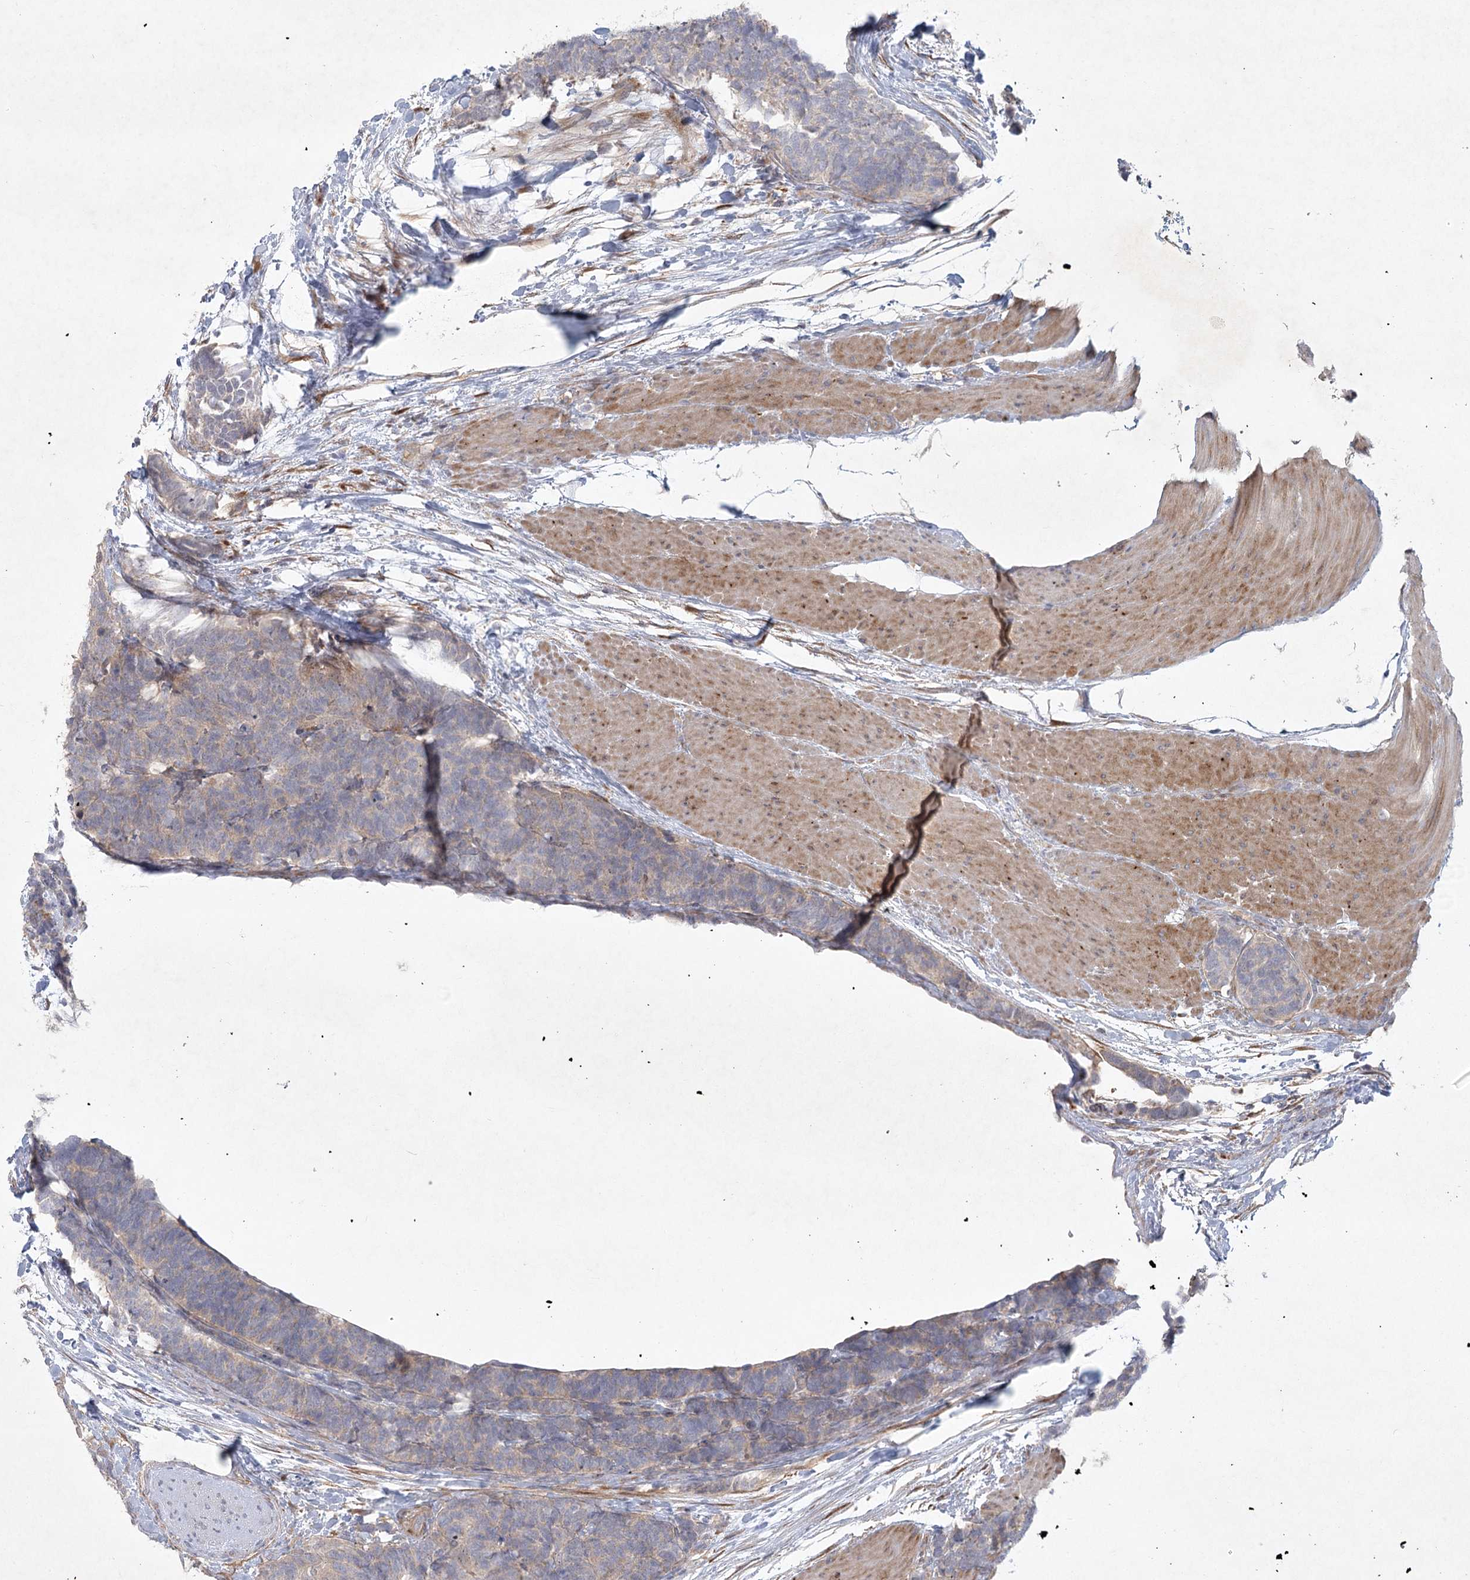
{"staining": {"intensity": "weak", "quantity": "<25%", "location": "cytoplasmic/membranous"}, "tissue": "carcinoid", "cell_type": "Tumor cells", "image_type": "cancer", "snomed": [{"axis": "morphology", "description": "Carcinoma, NOS"}, {"axis": "morphology", "description": "Carcinoid, malignant, NOS"}, {"axis": "topography", "description": "Urinary bladder"}], "caption": "A high-resolution histopathology image shows immunohistochemistry staining of carcinoid, which shows no significant positivity in tumor cells.", "gene": "FAM110C", "patient": {"sex": "male", "age": 57}}